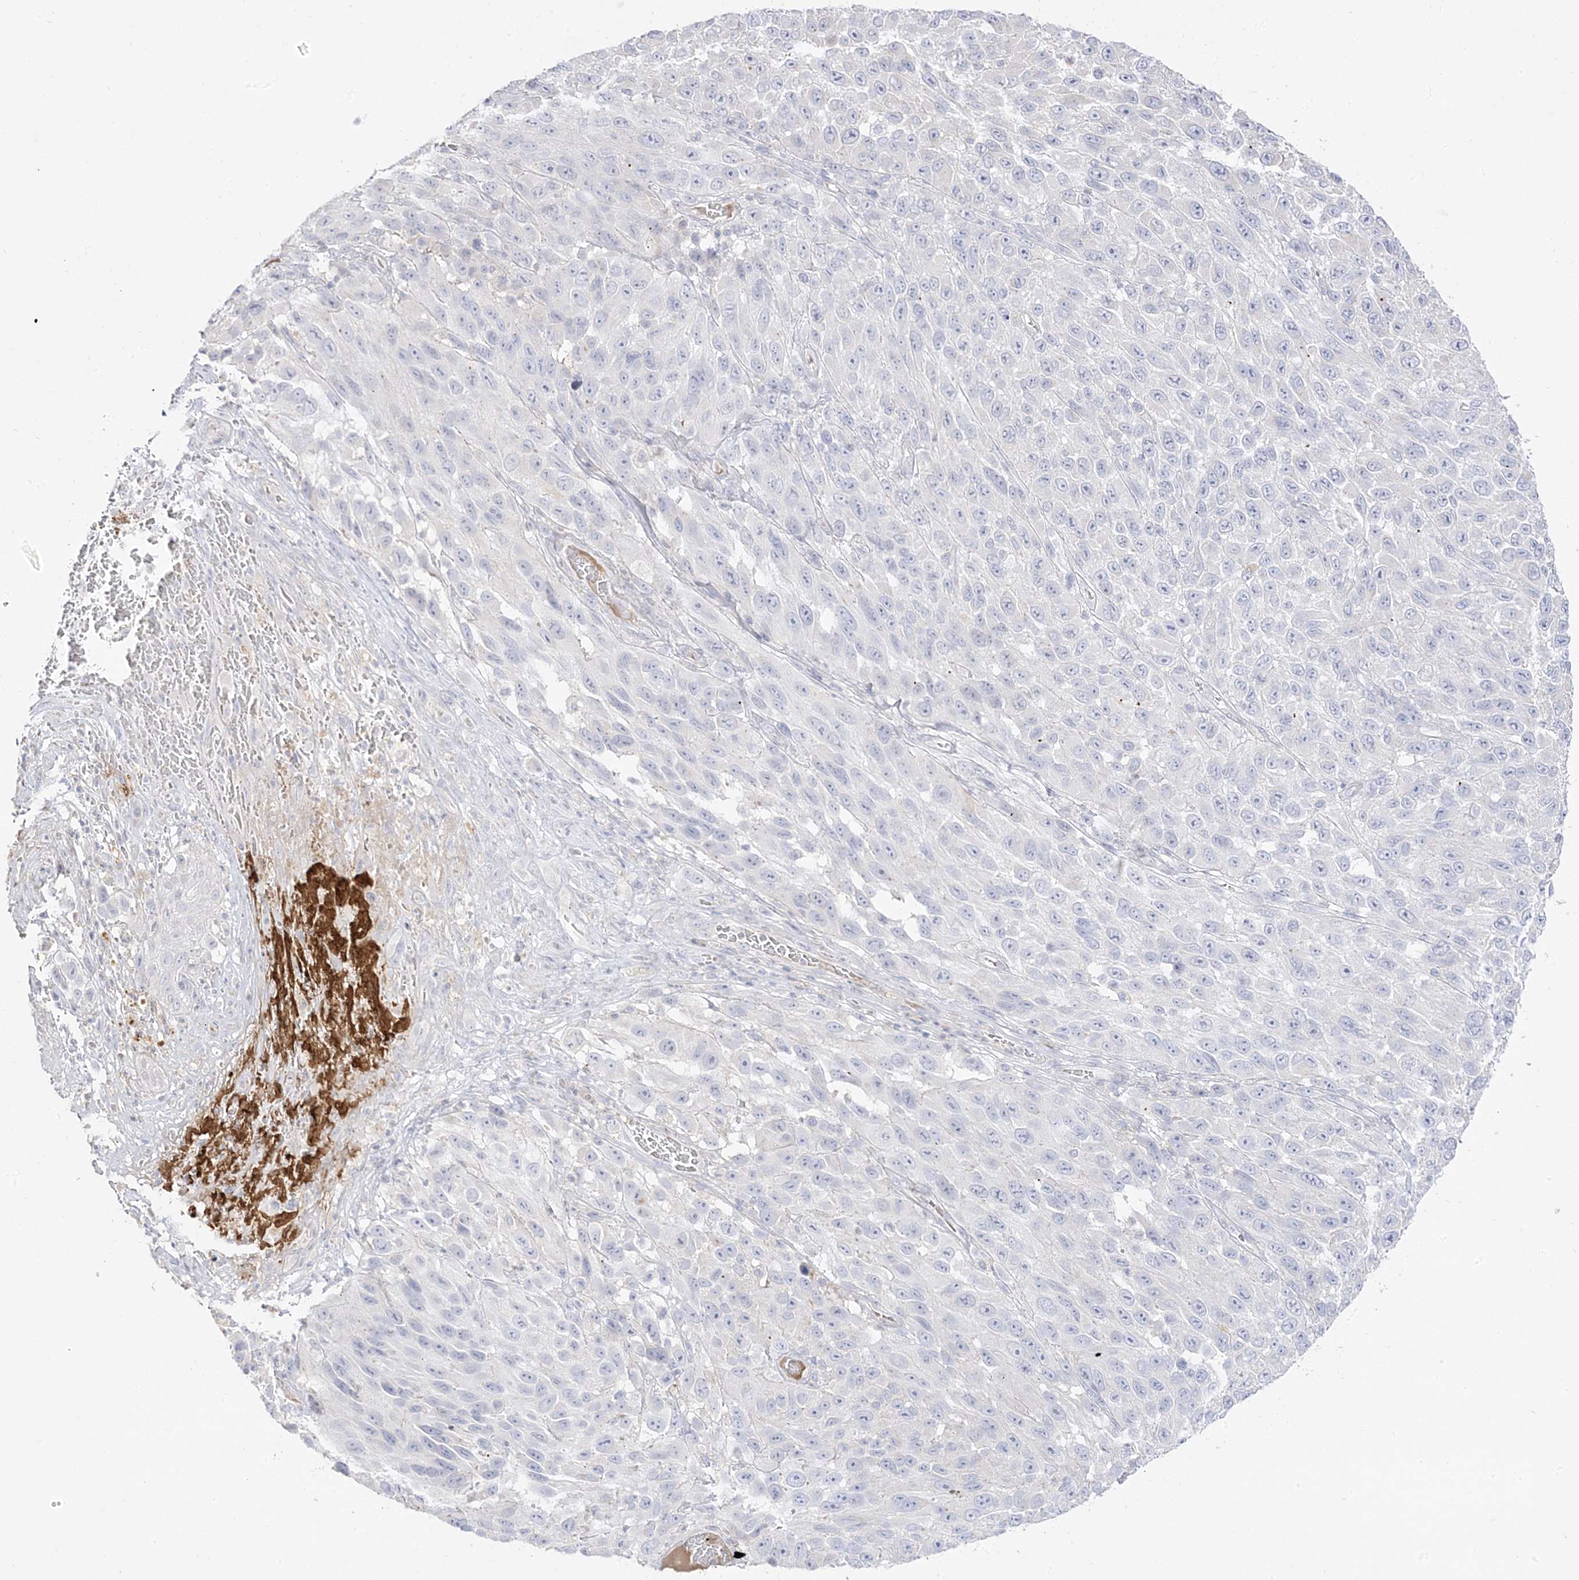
{"staining": {"intensity": "negative", "quantity": "none", "location": "none"}, "tissue": "melanoma", "cell_type": "Tumor cells", "image_type": "cancer", "snomed": [{"axis": "morphology", "description": "Malignant melanoma, NOS"}, {"axis": "topography", "description": "Skin"}], "caption": "Malignant melanoma stained for a protein using immunohistochemistry displays no staining tumor cells.", "gene": "TRANK1", "patient": {"sex": "female", "age": 96}}